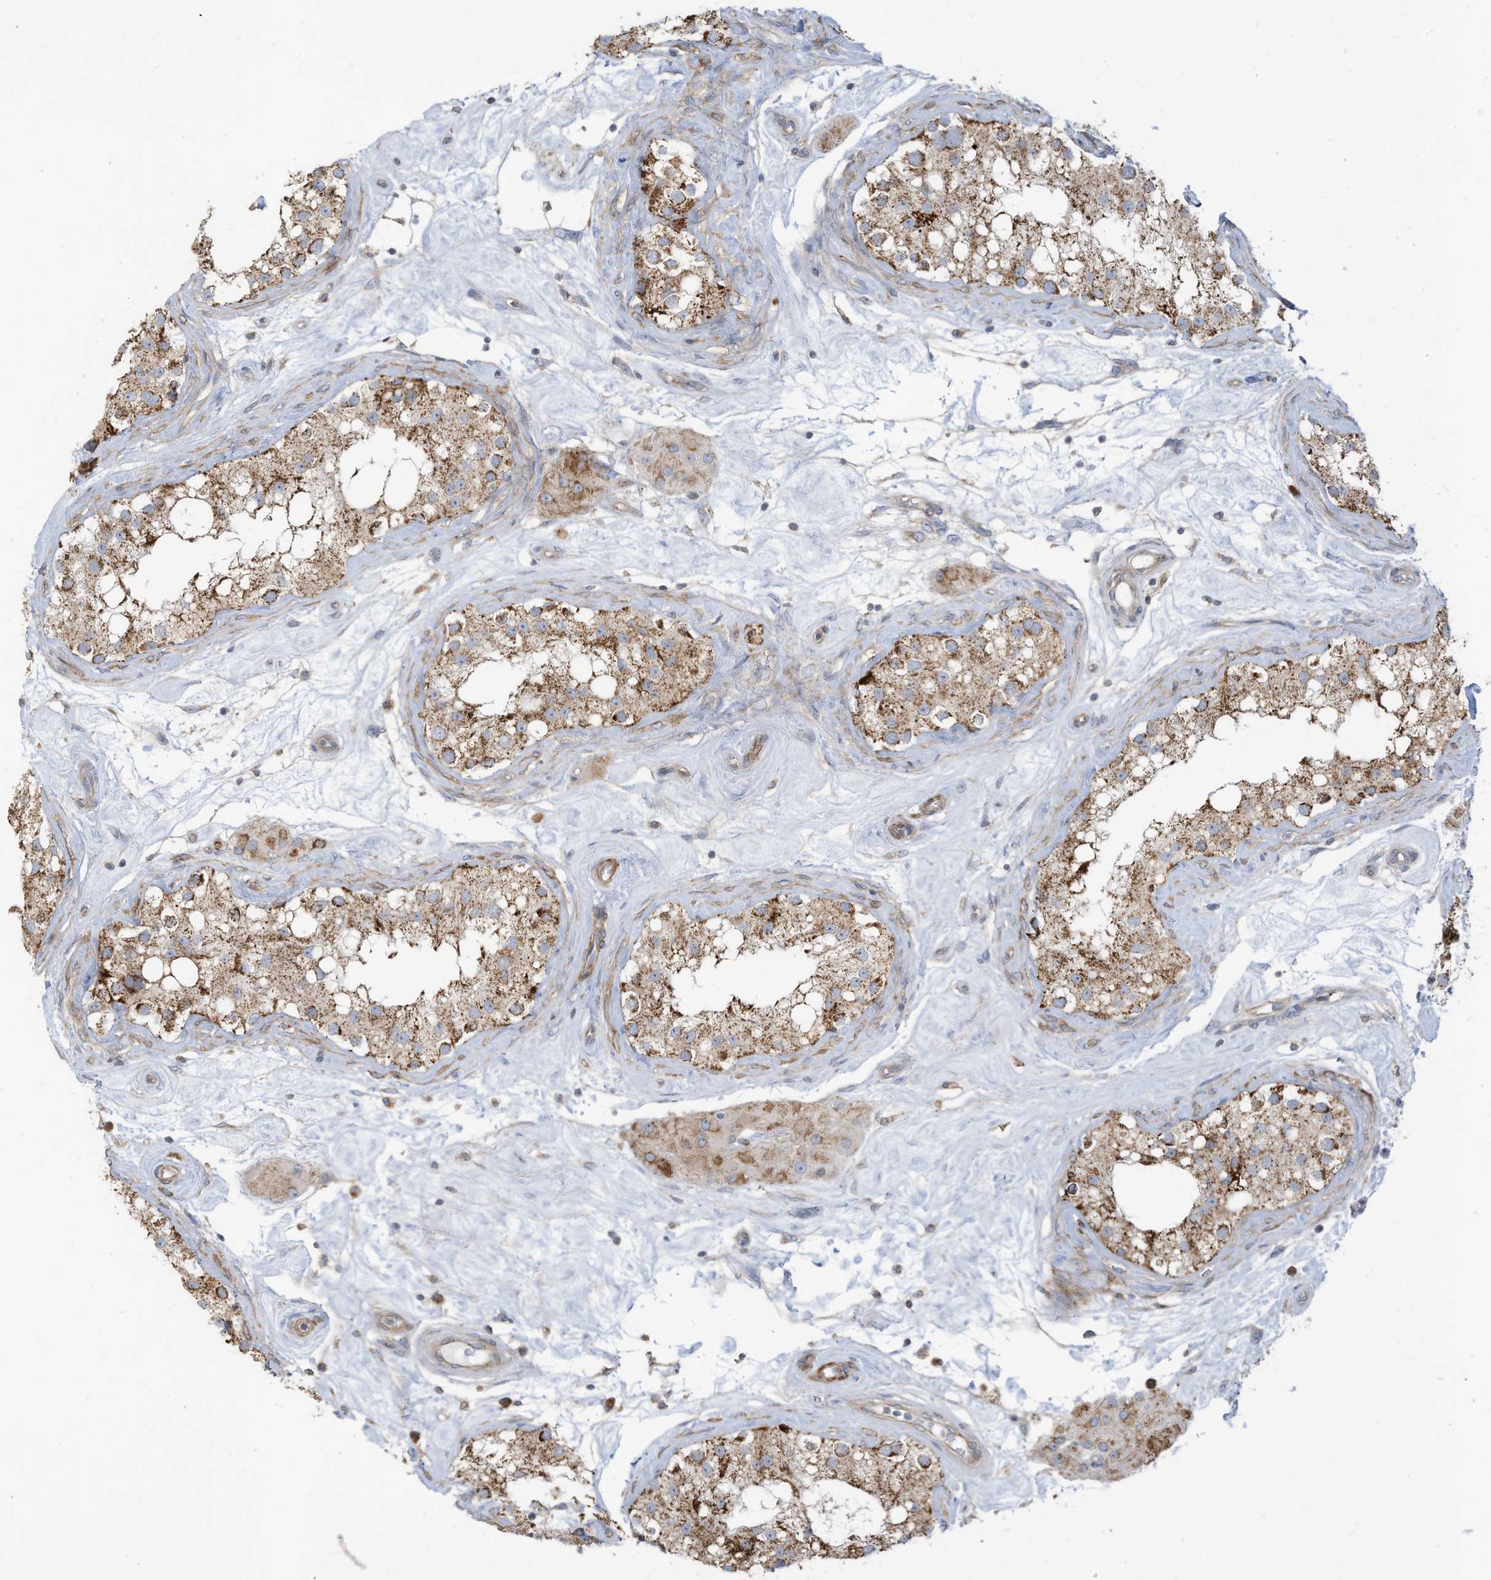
{"staining": {"intensity": "moderate", "quantity": ">75%", "location": "cytoplasmic/membranous"}, "tissue": "testis", "cell_type": "Cells in seminiferous ducts", "image_type": "normal", "snomed": [{"axis": "morphology", "description": "Normal tissue, NOS"}, {"axis": "topography", "description": "Testis"}], "caption": "The histopathology image reveals staining of benign testis, revealing moderate cytoplasmic/membranous protein staining (brown color) within cells in seminiferous ducts. The protein of interest is stained brown, and the nuclei are stained in blue (DAB IHC with brightfield microscopy, high magnification).", "gene": "GTPBP2", "patient": {"sex": "male", "age": 84}}